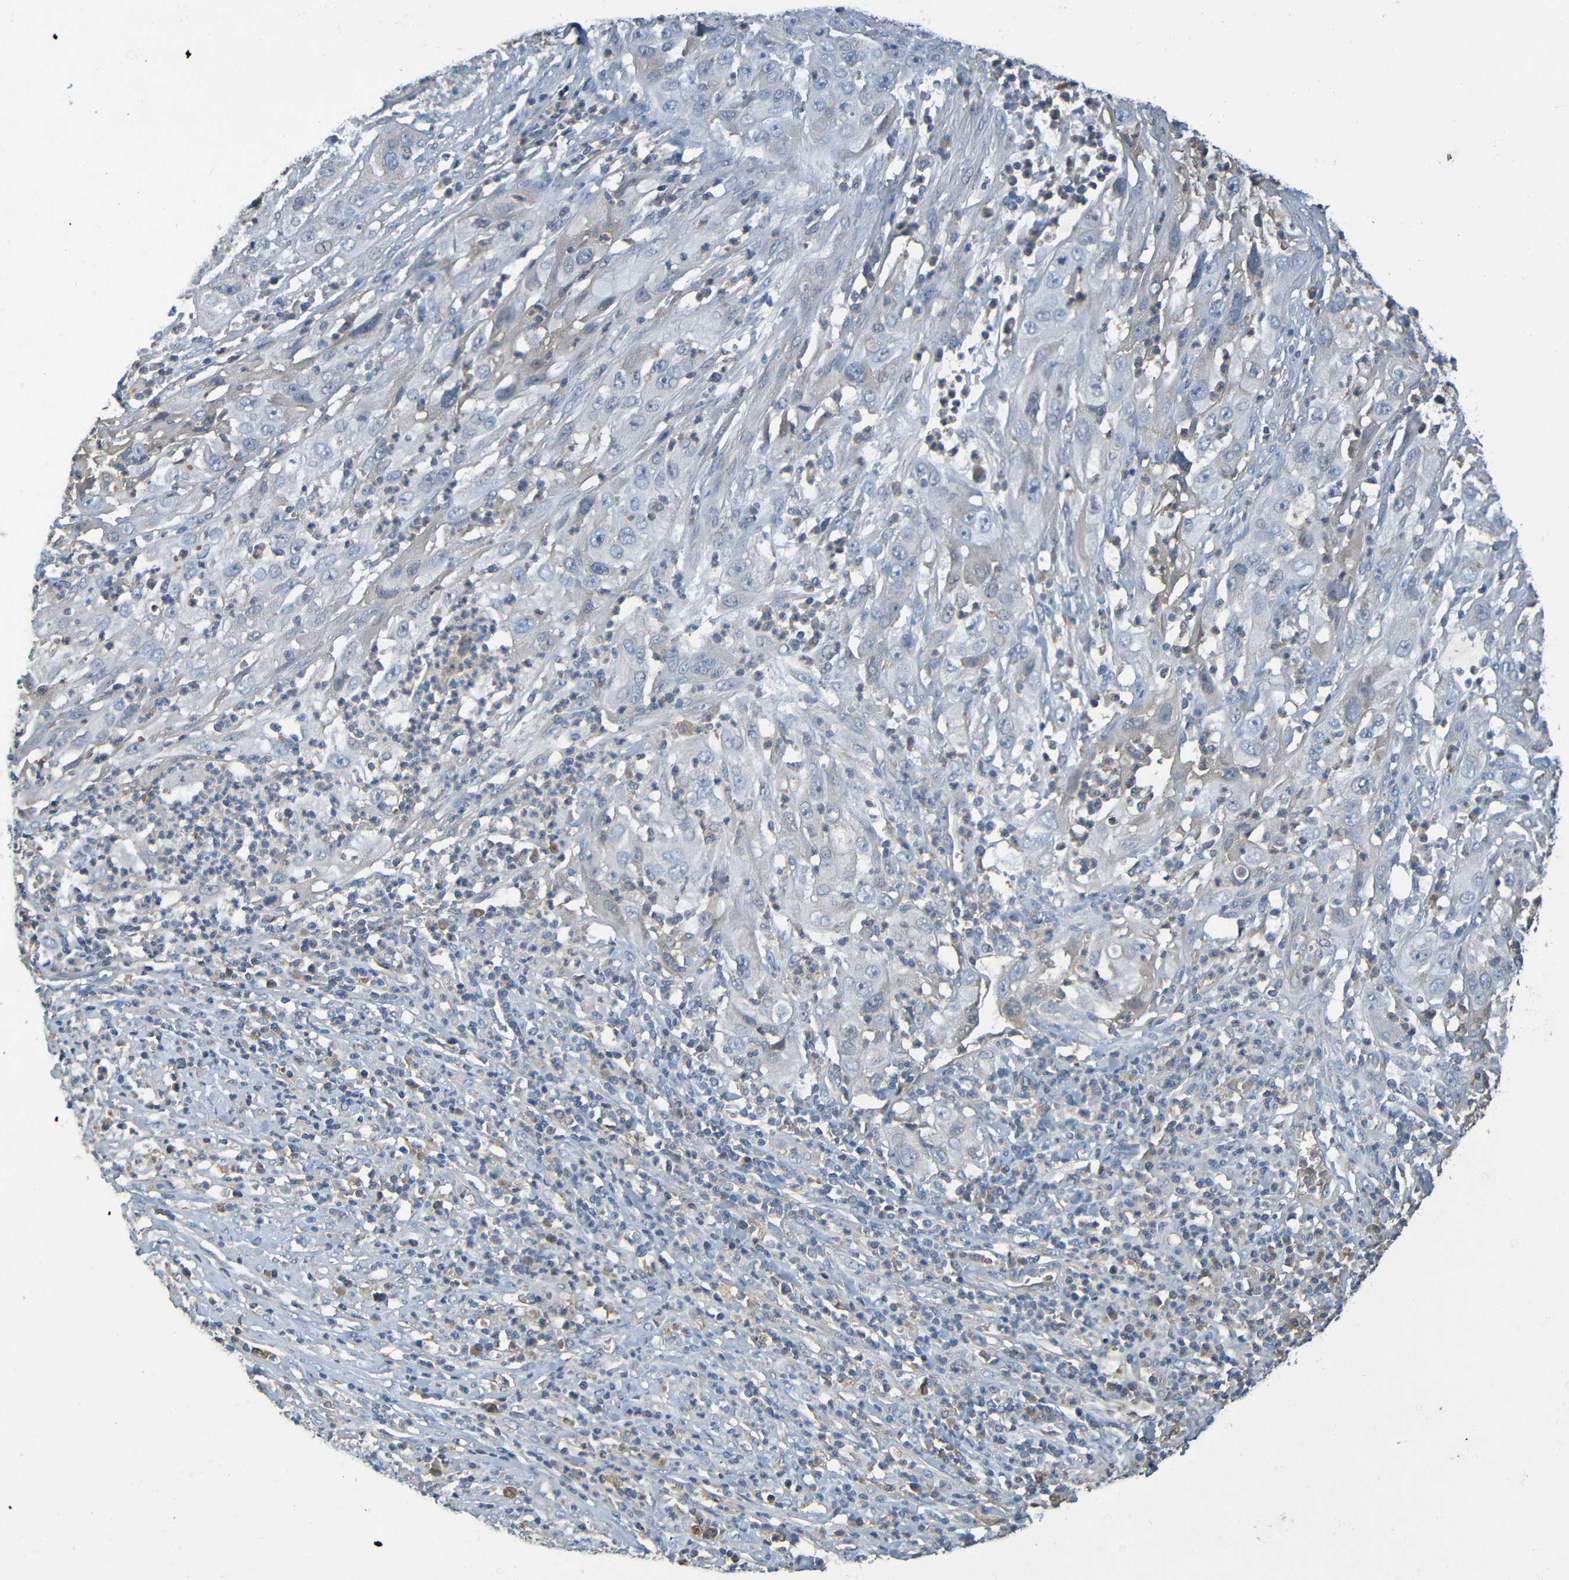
{"staining": {"intensity": "negative", "quantity": "none", "location": "none"}, "tissue": "cervical cancer", "cell_type": "Tumor cells", "image_type": "cancer", "snomed": [{"axis": "morphology", "description": "Squamous cell carcinoma, NOS"}, {"axis": "topography", "description": "Cervix"}], "caption": "The histopathology image exhibits no significant staining in tumor cells of cervical cancer.", "gene": "C1QA", "patient": {"sex": "female", "age": 32}}